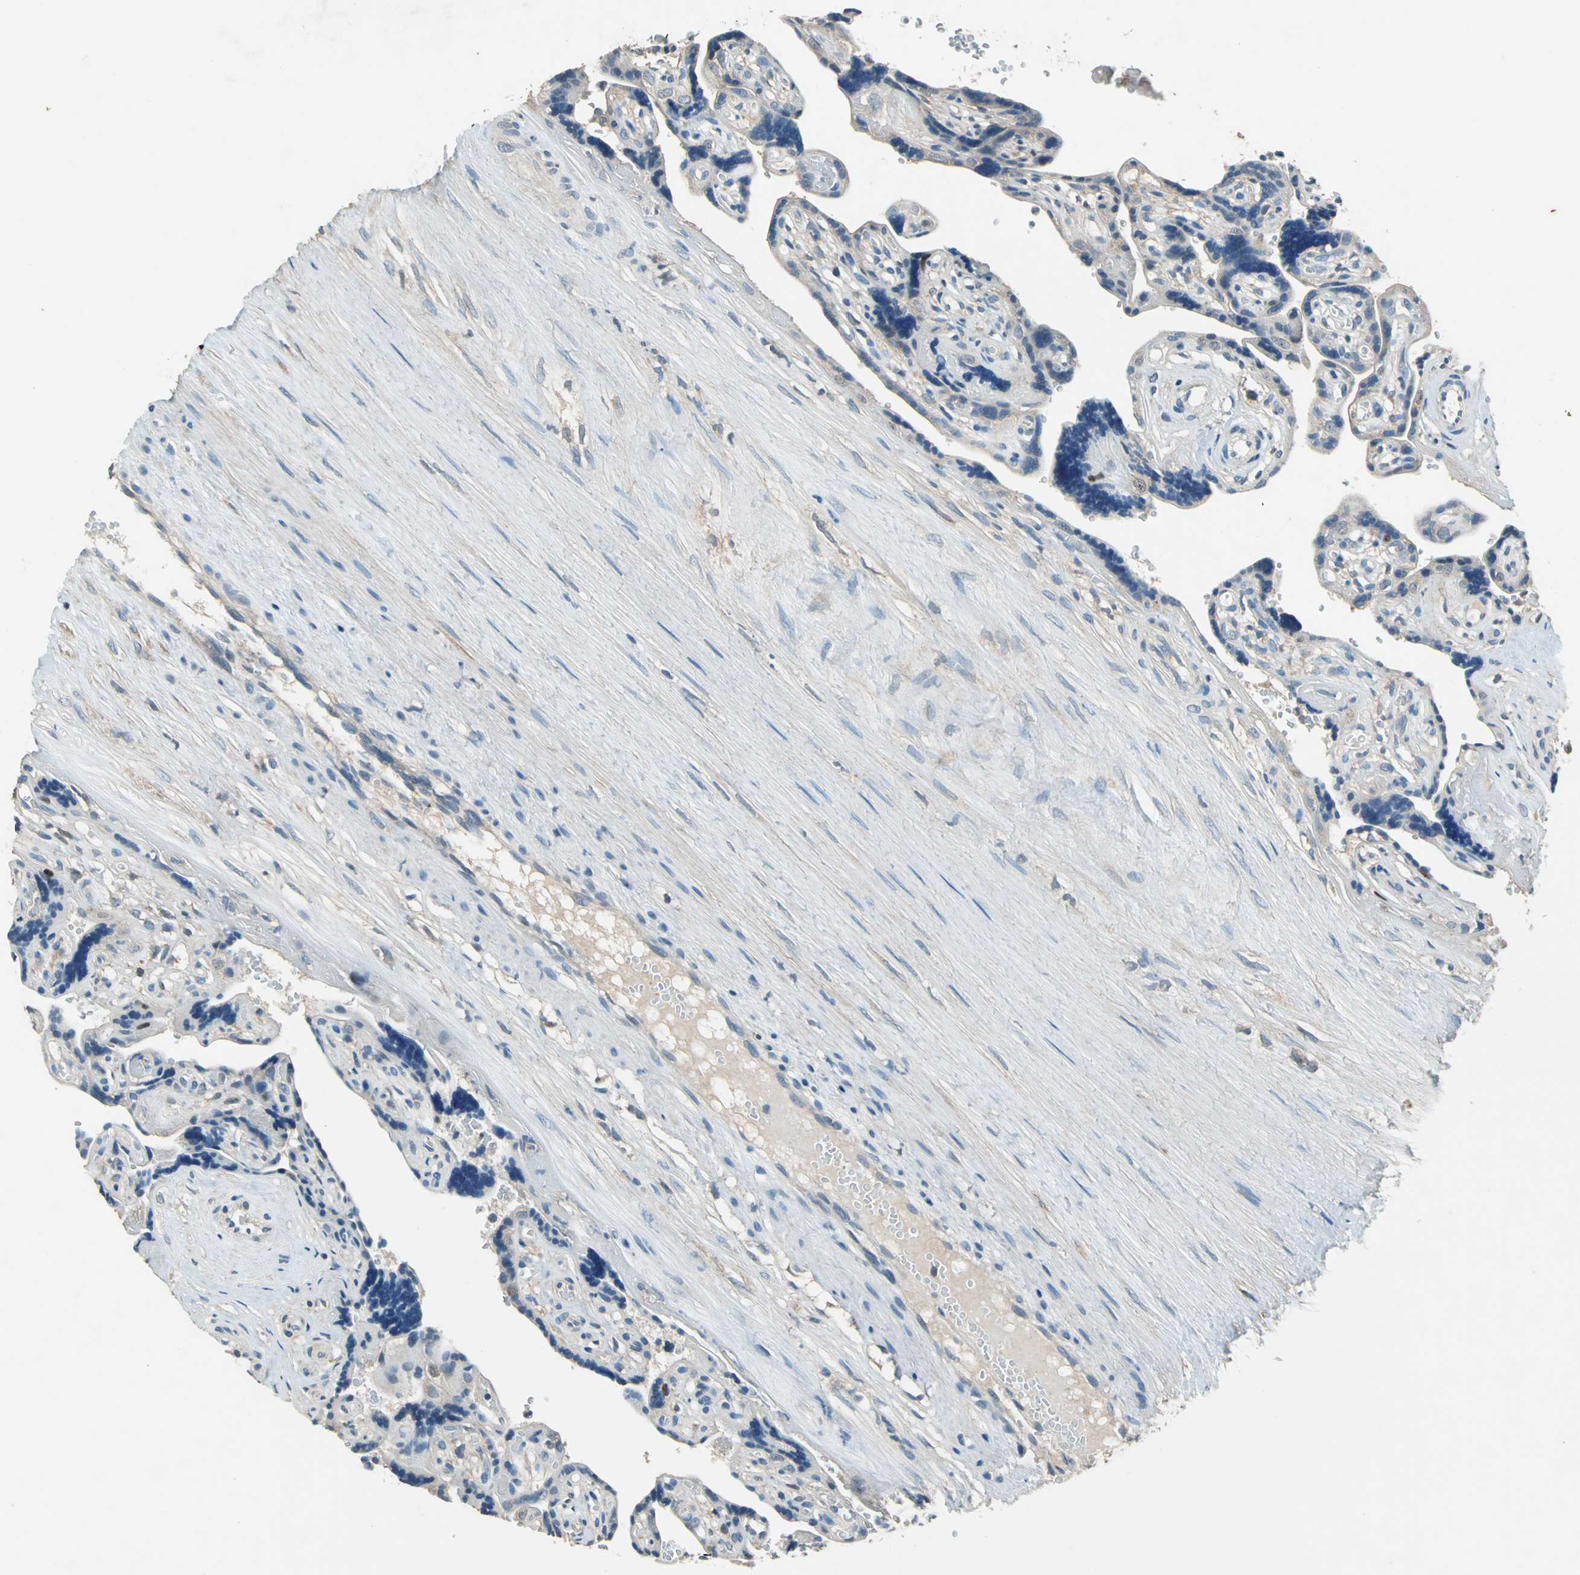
{"staining": {"intensity": "weak", "quantity": ">75%", "location": "cytoplasmic/membranous"}, "tissue": "placenta", "cell_type": "Decidual cells", "image_type": "normal", "snomed": [{"axis": "morphology", "description": "Normal tissue, NOS"}, {"axis": "topography", "description": "Placenta"}], "caption": "Protein expression analysis of normal human placenta reveals weak cytoplasmic/membranous staining in approximately >75% of decidual cells. Nuclei are stained in blue.", "gene": "PRKCA", "patient": {"sex": "female", "age": 30}}